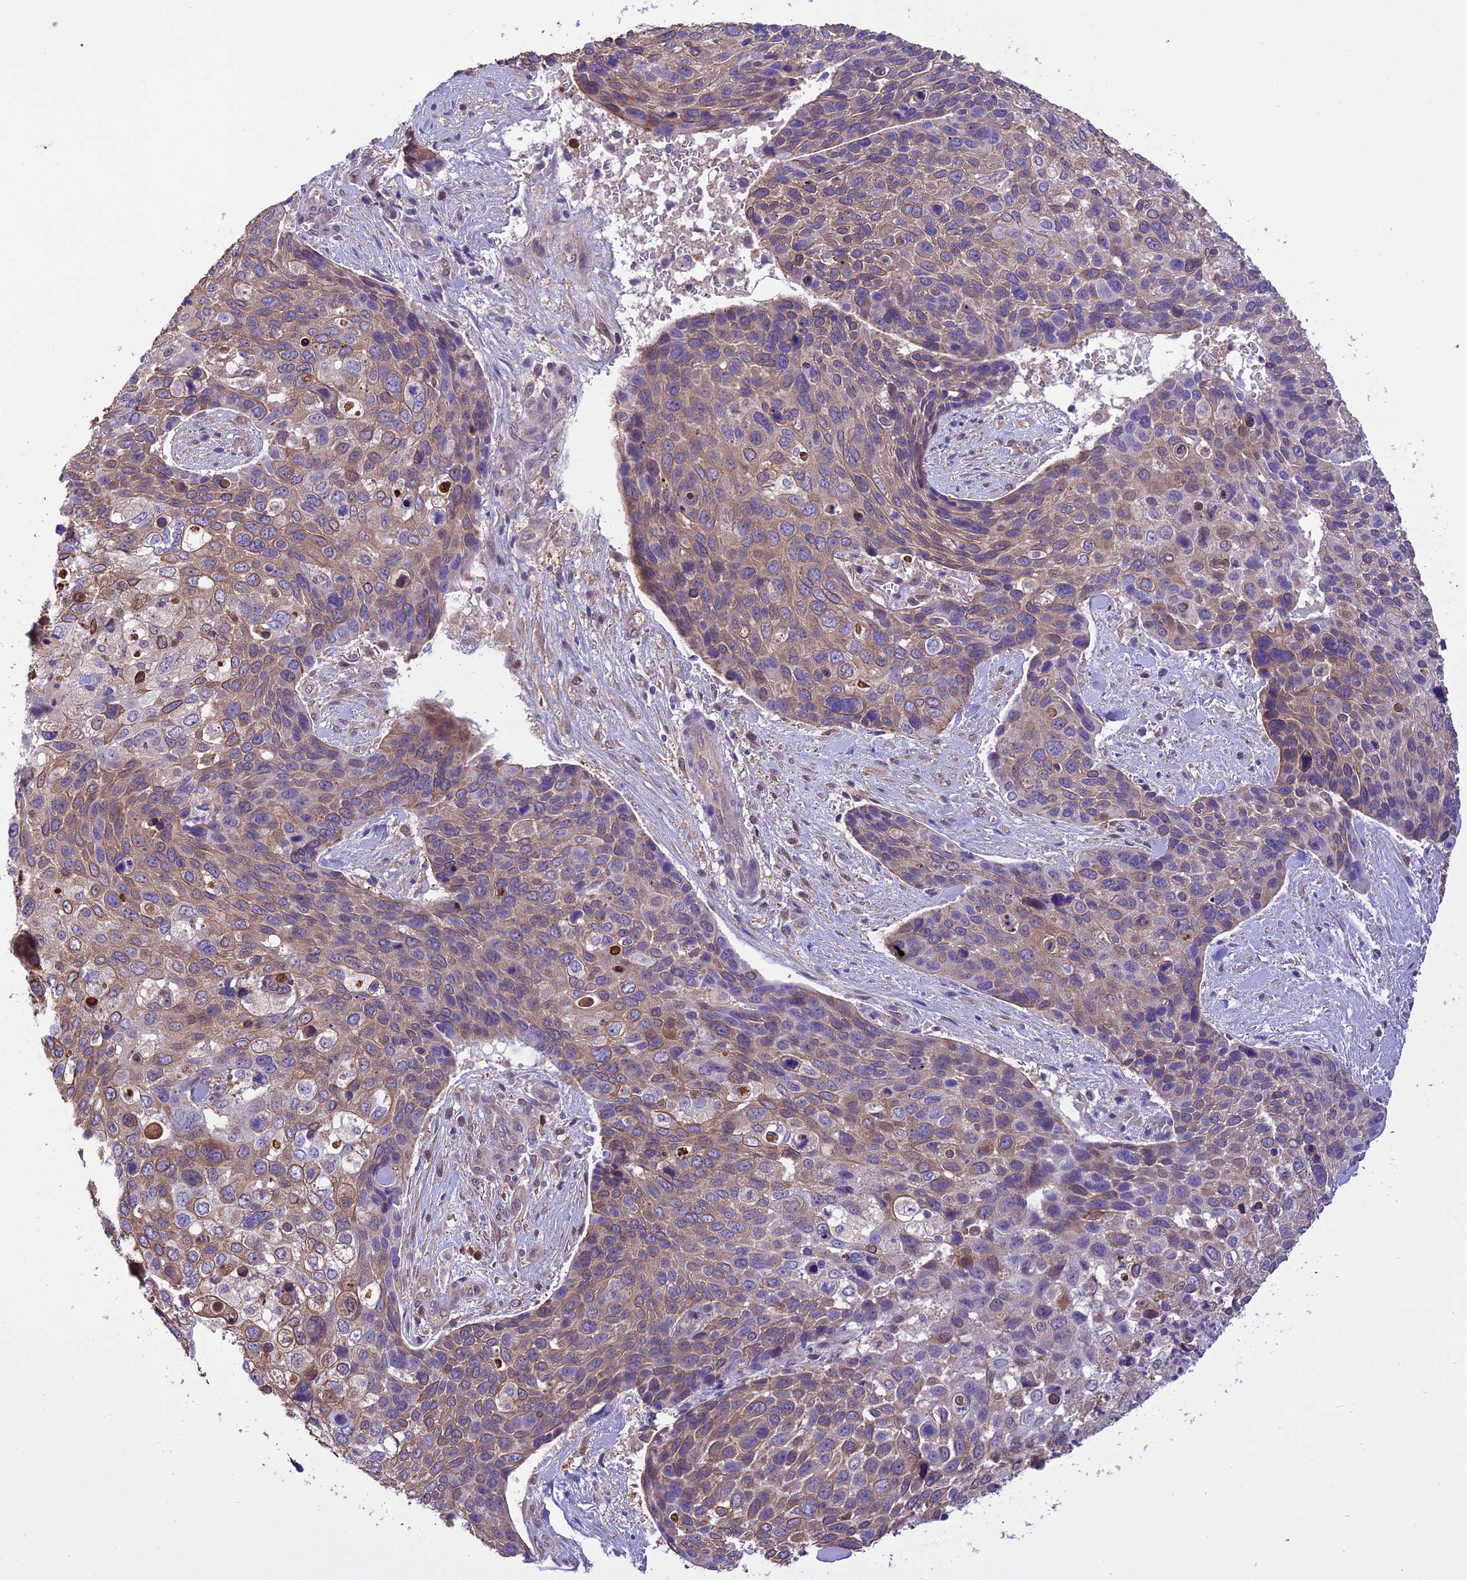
{"staining": {"intensity": "moderate", "quantity": "25%-75%", "location": "cytoplasmic/membranous"}, "tissue": "skin cancer", "cell_type": "Tumor cells", "image_type": "cancer", "snomed": [{"axis": "morphology", "description": "Basal cell carcinoma"}, {"axis": "topography", "description": "Skin"}], "caption": "Immunohistochemical staining of skin cancer (basal cell carcinoma) displays medium levels of moderate cytoplasmic/membranous staining in about 25%-75% of tumor cells.", "gene": "BORCS6", "patient": {"sex": "female", "age": 74}}